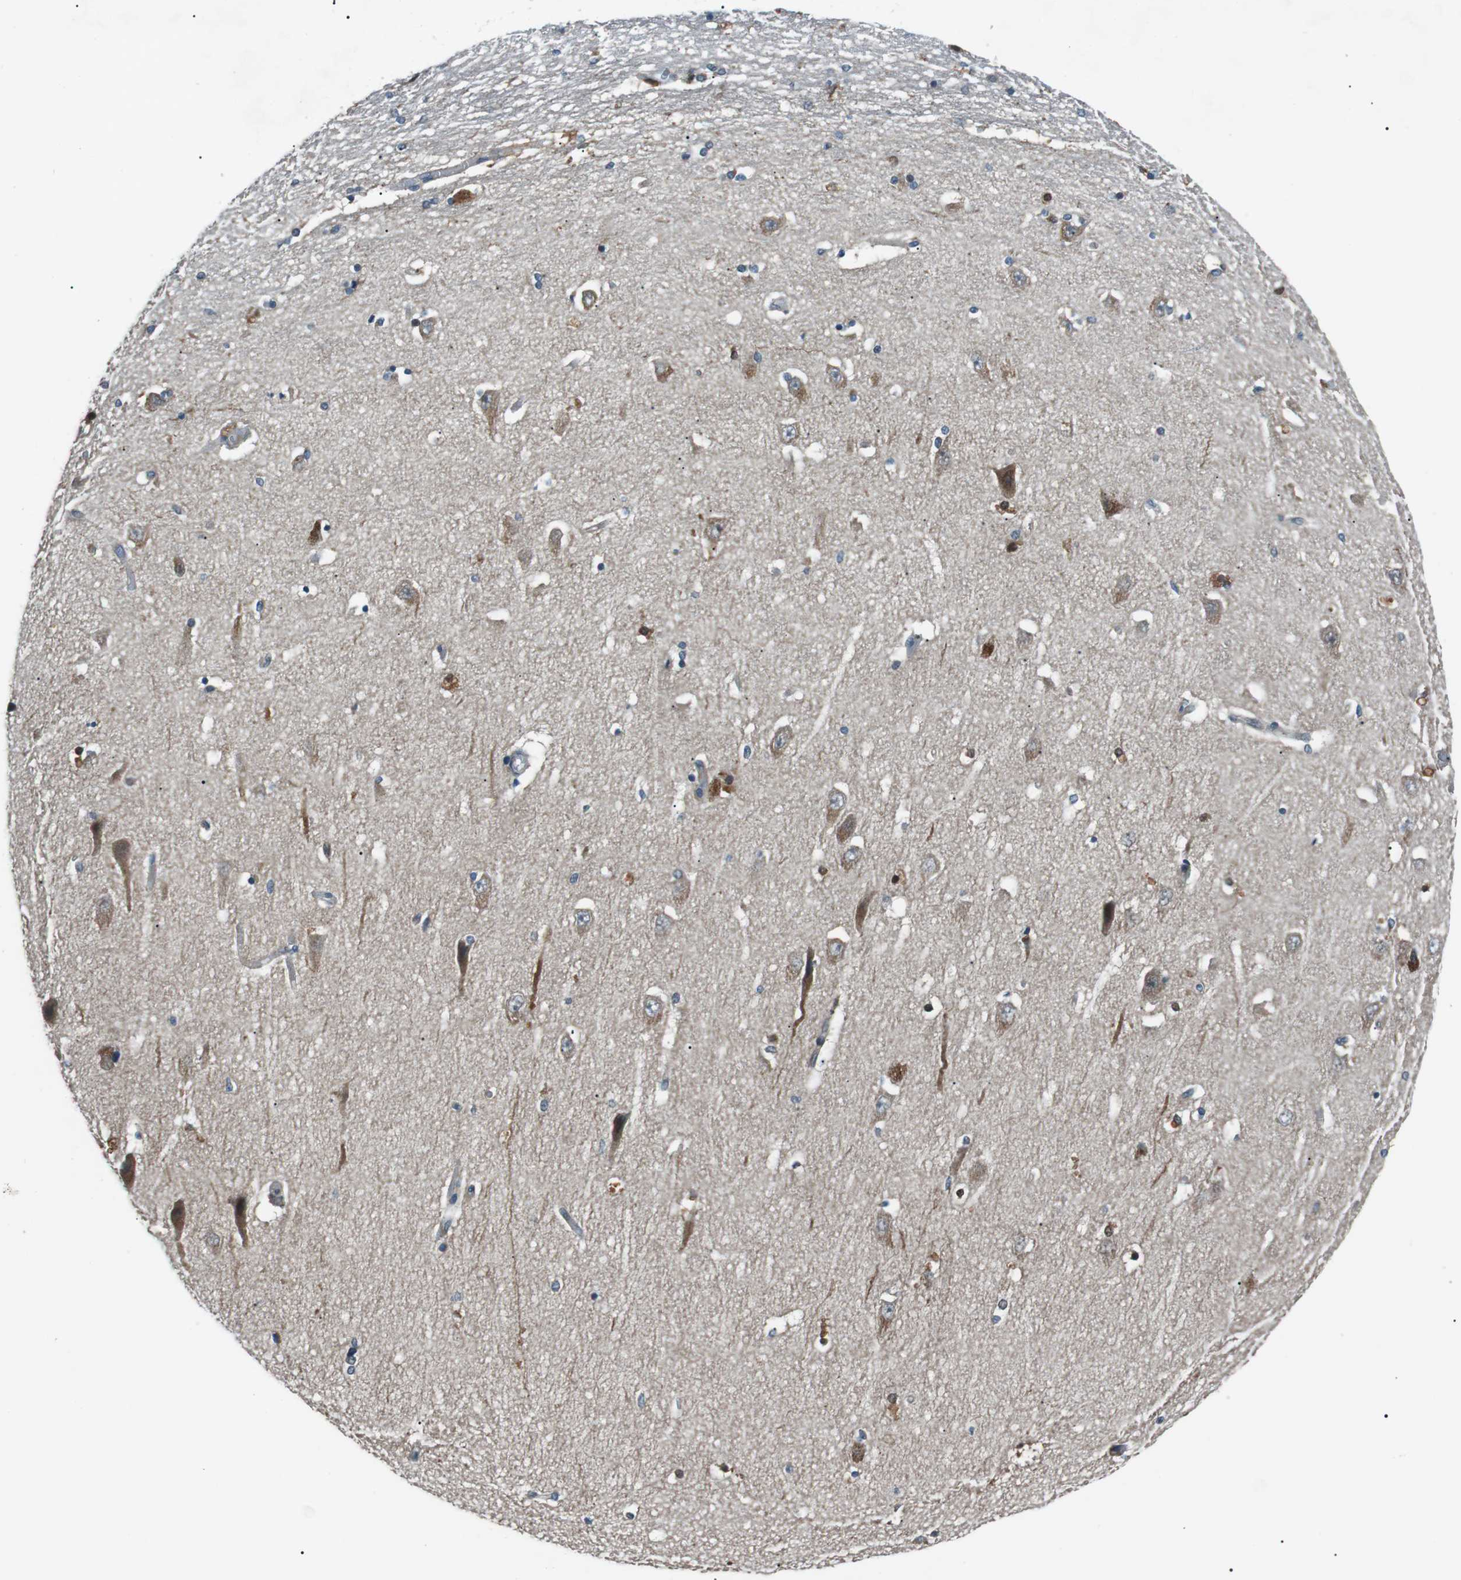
{"staining": {"intensity": "moderate", "quantity": "<25%", "location": "cytoplasmic/membranous"}, "tissue": "hippocampus", "cell_type": "Glial cells", "image_type": "normal", "snomed": [{"axis": "morphology", "description": "Normal tissue, NOS"}, {"axis": "topography", "description": "Hippocampus"}], "caption": "A brown stain highlights moderate cytoplasmic/membranous staining of a protein in glial cells of unremarkable human hippocampus. (DAB IHC, brown staining for protein, blue staining for nuclei).", "gene": "LRIG2", "patient": {"sex": "female", "age": 54}}